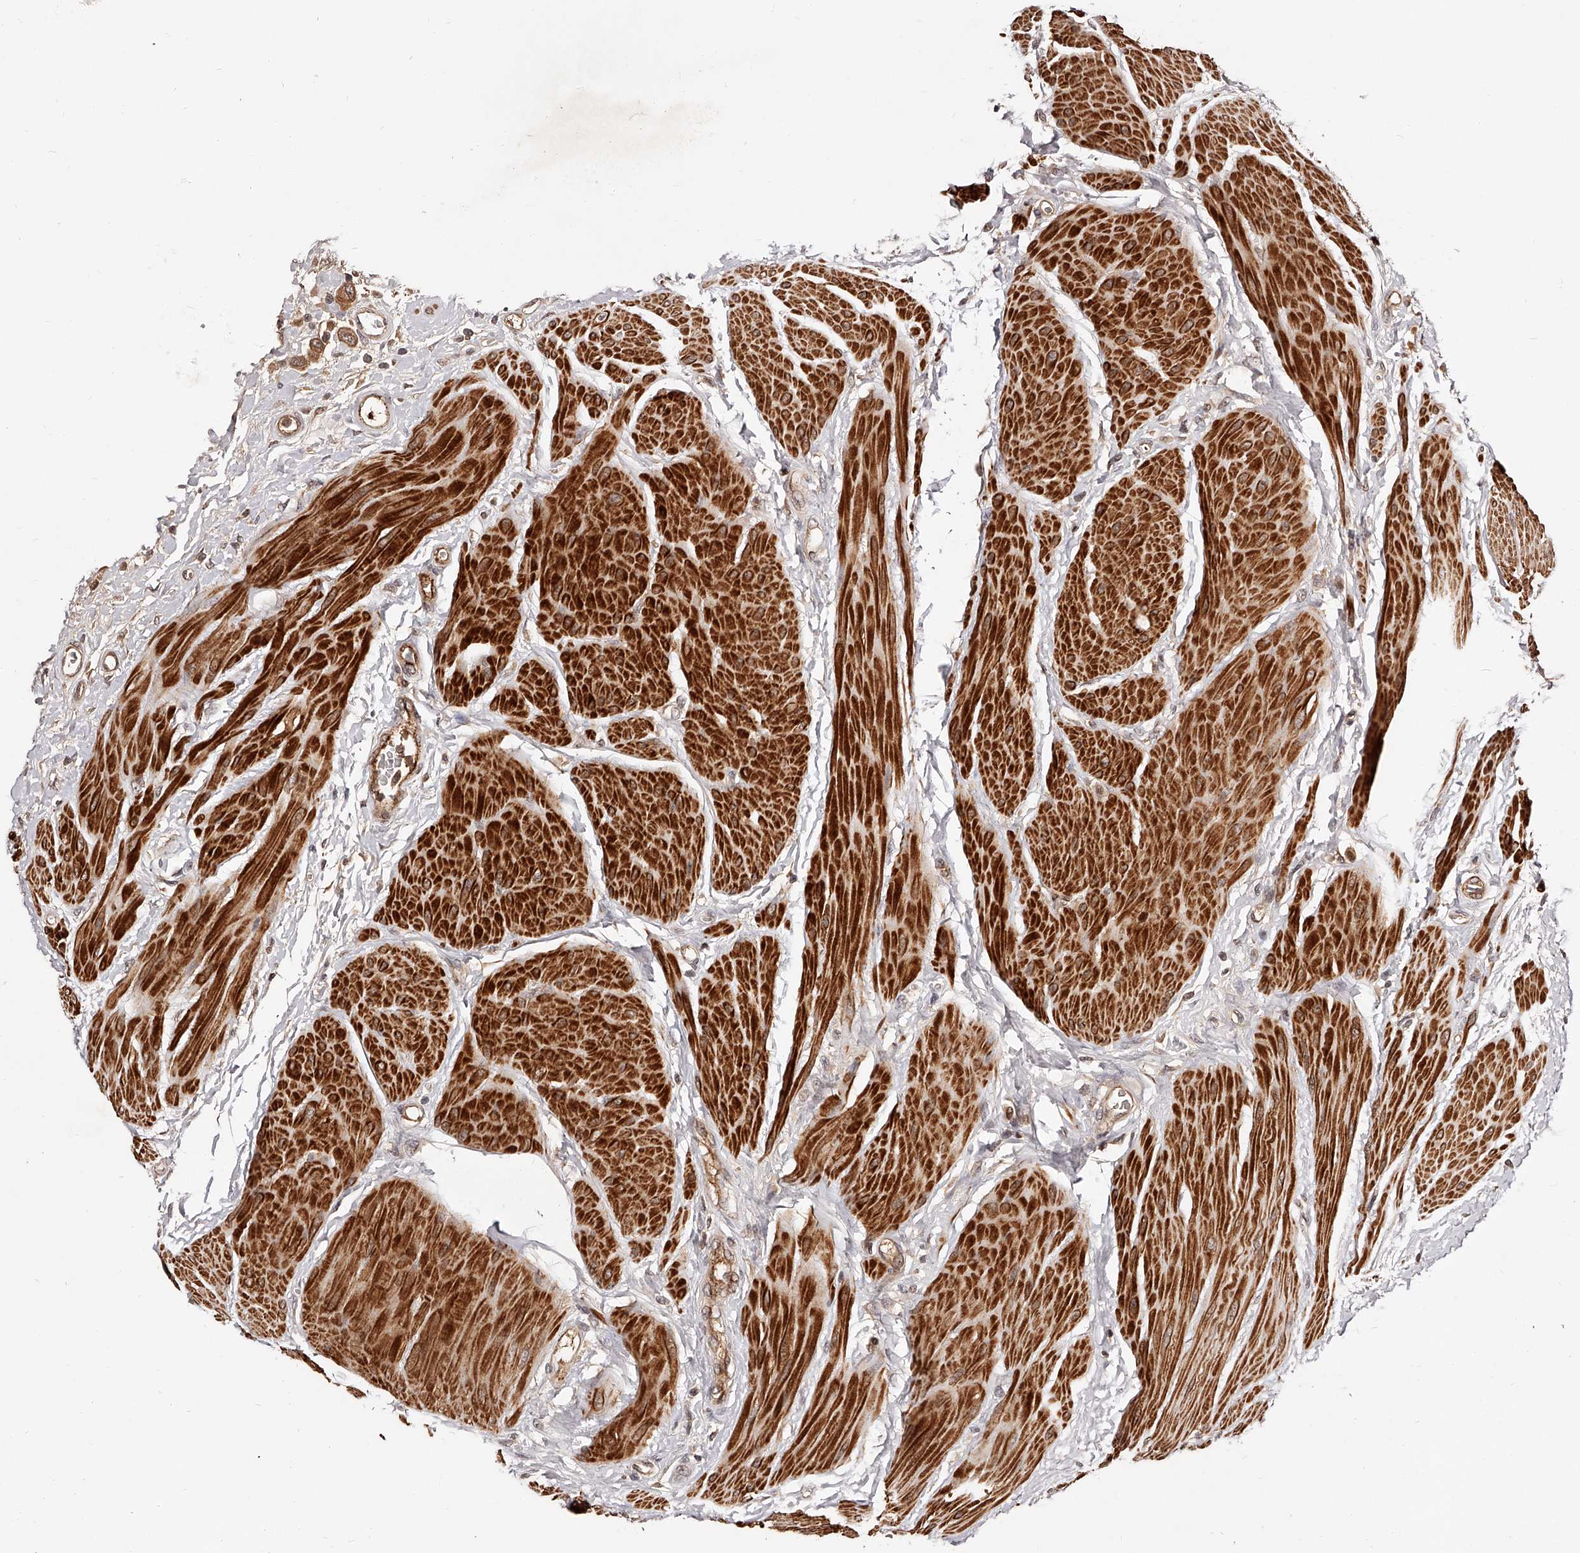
{"staining": {"intensity": "moderate", "quantity": ">75%", "location": "cytoplasmic/membranous"}, "tissue": "urothelial cancer", "cell_type": "Tumor cells", "image_type": "cancer", "snomed": [{"axis": "morphology", "description": "Urothelial carcinoma, High grade"}, {"axis": "topography", "description": "Urinary bladder"}], "caption": "A histopathology image of human high-grade urothelial carcinoma stained for a protein exhibits moderate cytoplasmic/membranous brown staining in tumor cells. (DAB (3,3'-diaminobenzidine) = brown stain, brightfield microscopy at high magnification).", "gene": "CUL7", "patient": {"sex": "male", "age": 50}}